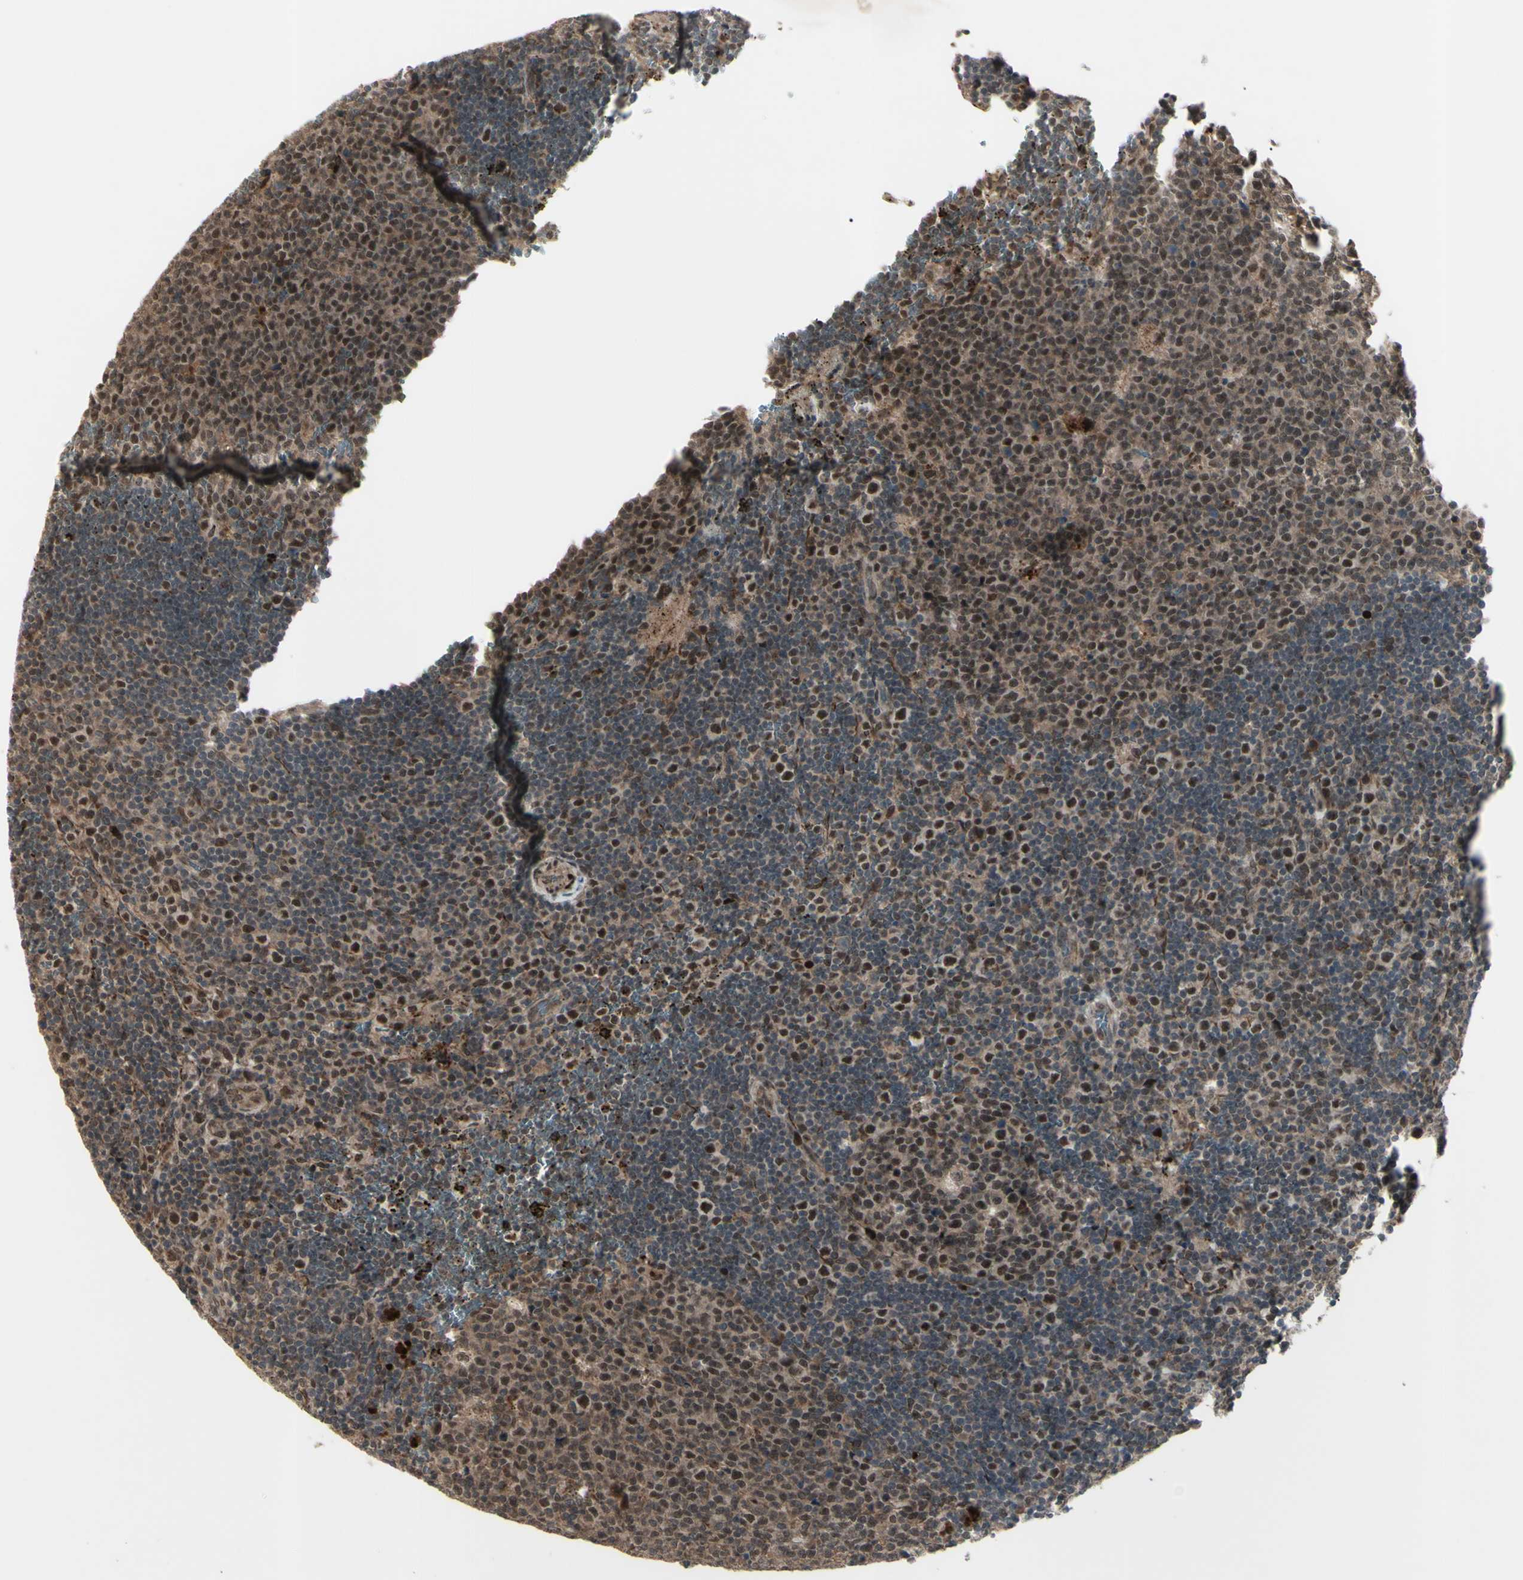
{"staining": {"intensity": "moderate", "quantity": ">75%", "location": "cytoplasmic/membranous,nuclear"}, "tissue": "lymph node", "cell_type": "Germinal center cells", "image_type": "normal", "snomed": [{"axis": "morphology", "description": "Normal tissue, NOS"}, {"axis": "topography", "description": "Lymph node"}, {"axis": "topography", "description": "Salivary gland"}], "caption": "Immunohistochemical staining of benign human lymph node displays moderate cytoplasmic/membranous,nuclear protein expression in approximately >75% of germinal center cells. Immunohistochemistry (ihc) stains the protein of interest in brown and the nuclei are stained blue.", "gene": "MLF2", "patient": {"sex": "male", "age": 8}}